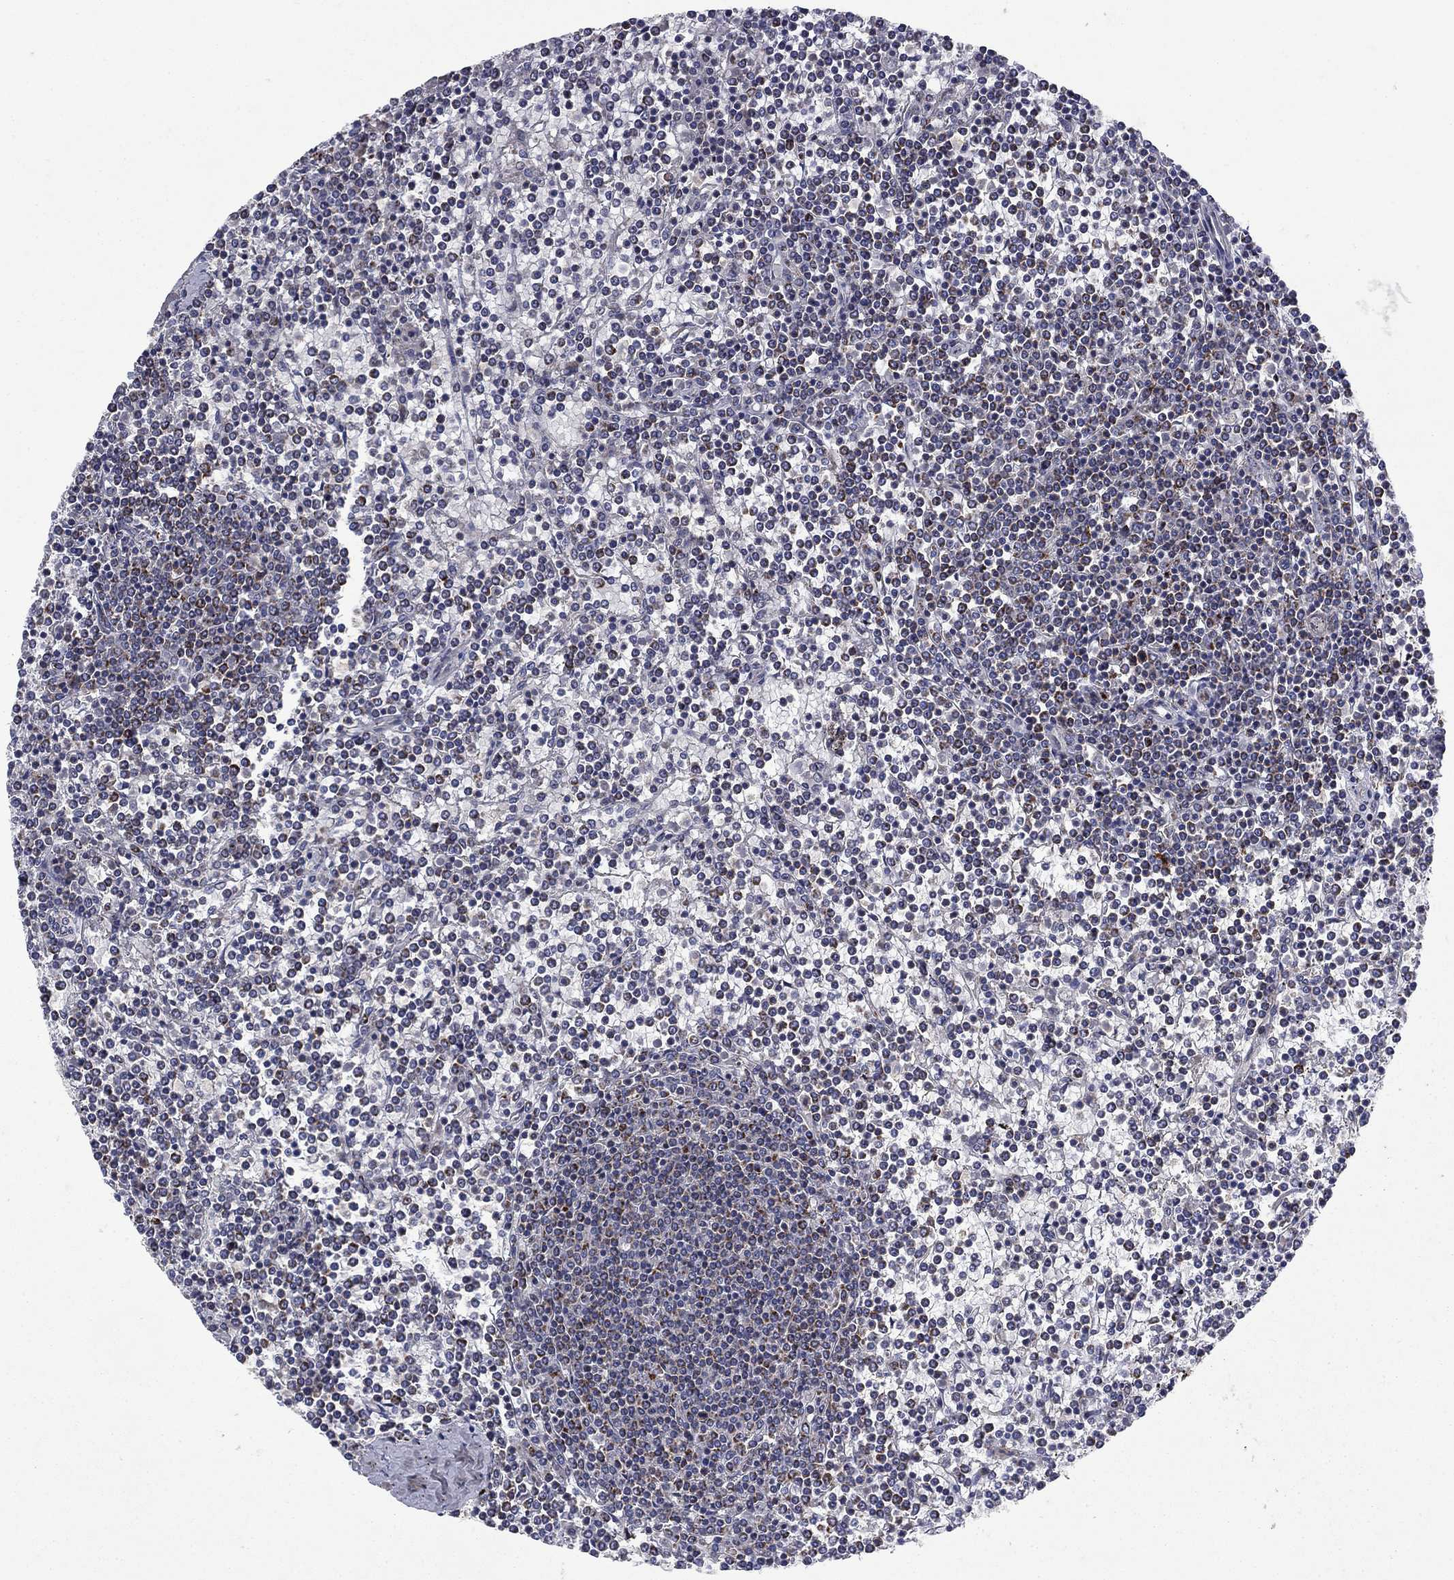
{"staining": {"intensity": "strong", "quantity": "25%-75%", "location": "cytoplasmic/membranous"}, "tissue": "lymphoma", "cell_type": "Tumor cells", "image_type": "cancer", "snomed": [{"axis": "morphology", "description": "Malignant lymphoma, non-Hodgkin's type, Low grade"}, {"axis": "topography", "description": "Spleen"}], "caption": "Protein analysis of lymphoma tissue shows strong cytoplasmic/membranous positivity in approximately 25%-75% of tumor cells.", "gene": "SLC7A1", "patient": {"sex": "female", "age": 19}}